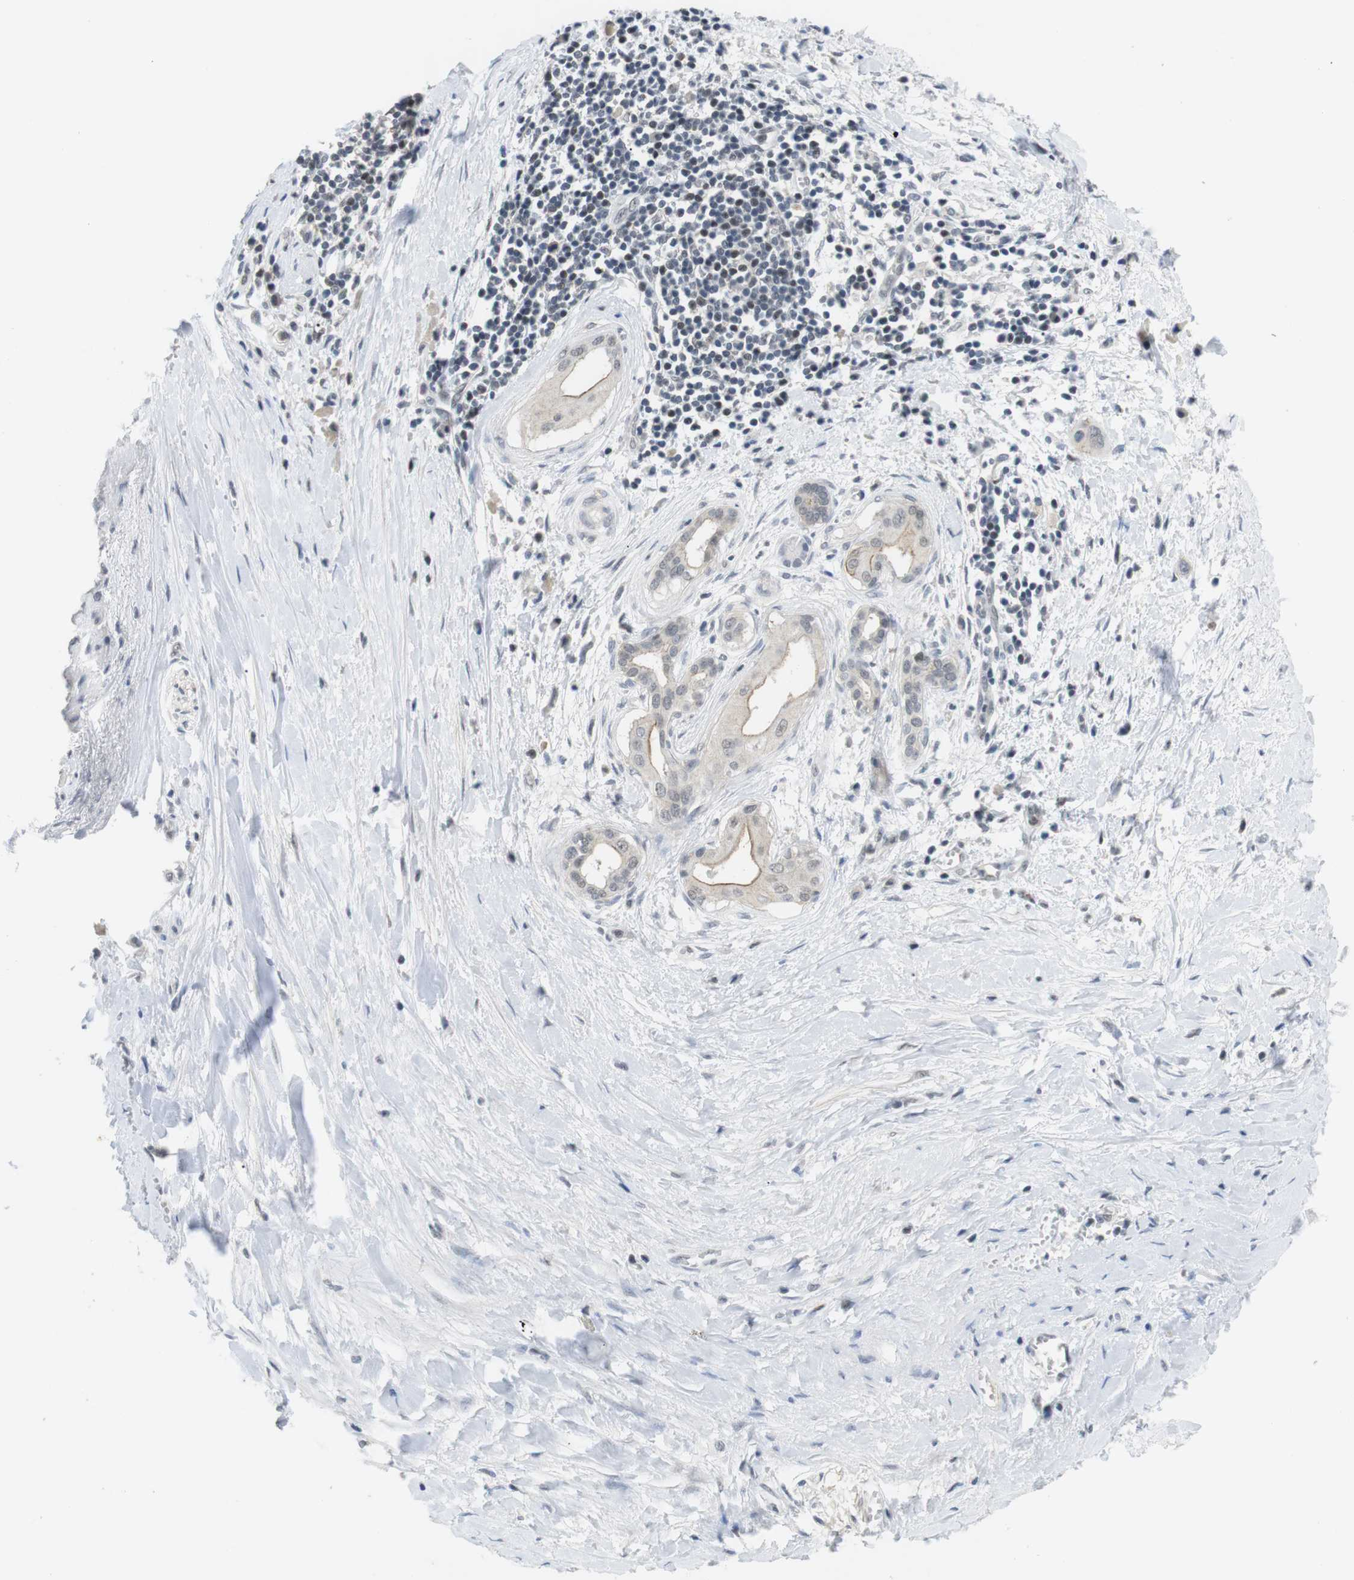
{"staining": {"intensity": "weak", "quantity": "<25%", "location": "cytoplasmic/membranous"}, "tissue": "pancreatic cancer", "cell_type": "Tumor cells", "image_type": "cancer", "snomed": [{"axis": "morphology", "description": "Adenocarcinoma, NOS"}, {"axis": "topography", "description": "Pancreas"}], "caption": "An immunohistochemistry micrograph of pancreatic cancer is shown. There is no staining in tumor cells of pancreatic cancer.", "gene": "NECTIN1", "patient": {"sex": "male", "age": 55}}